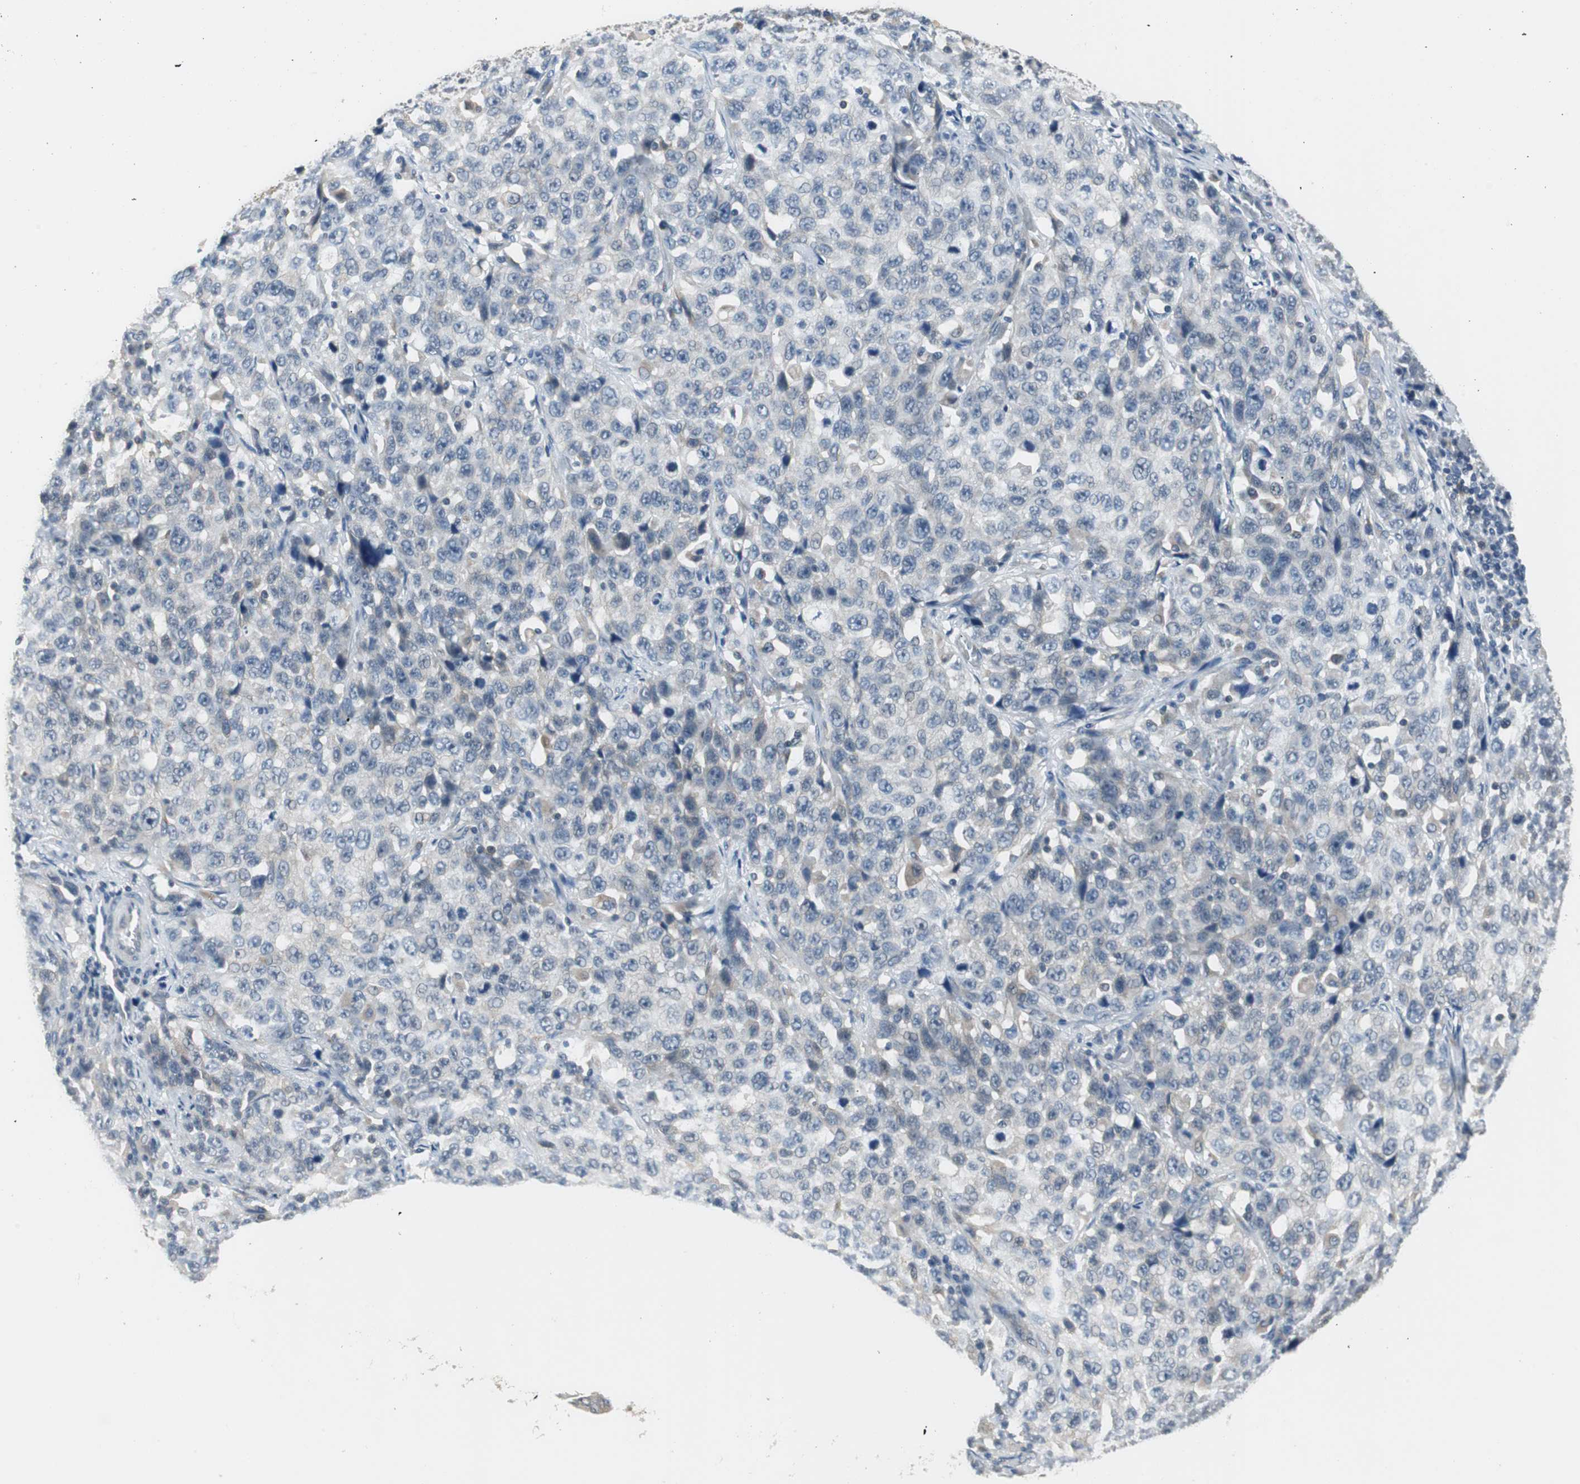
{"staining": {"intensity": "negative", "quantity": "none", "location": "none"}, "tissue": "stomach cancer", "cell_type": "Tumor cells", "image_type": "cancer", "snomed": [{"axis": "morphology", "description": "Normal tissue, NOS"}, {"axis": "morphology", "description": "Adenocarcinoma, NOS"}, {"axis": "topography", "description": "Stomach"}], "caption": "High power microscopy micrograph of an immunohistochemistry (IHC) histopathology image of stomach adenocarcinoma, revealing no significant expression in tumor cells. Brightfield microscopy of immunohistochemistry stained with DAB (brown) and hematoxylin (blue), captured at high magnification.", "gene": "PLAA", "patient": {"sex": "male", "age": 48}}